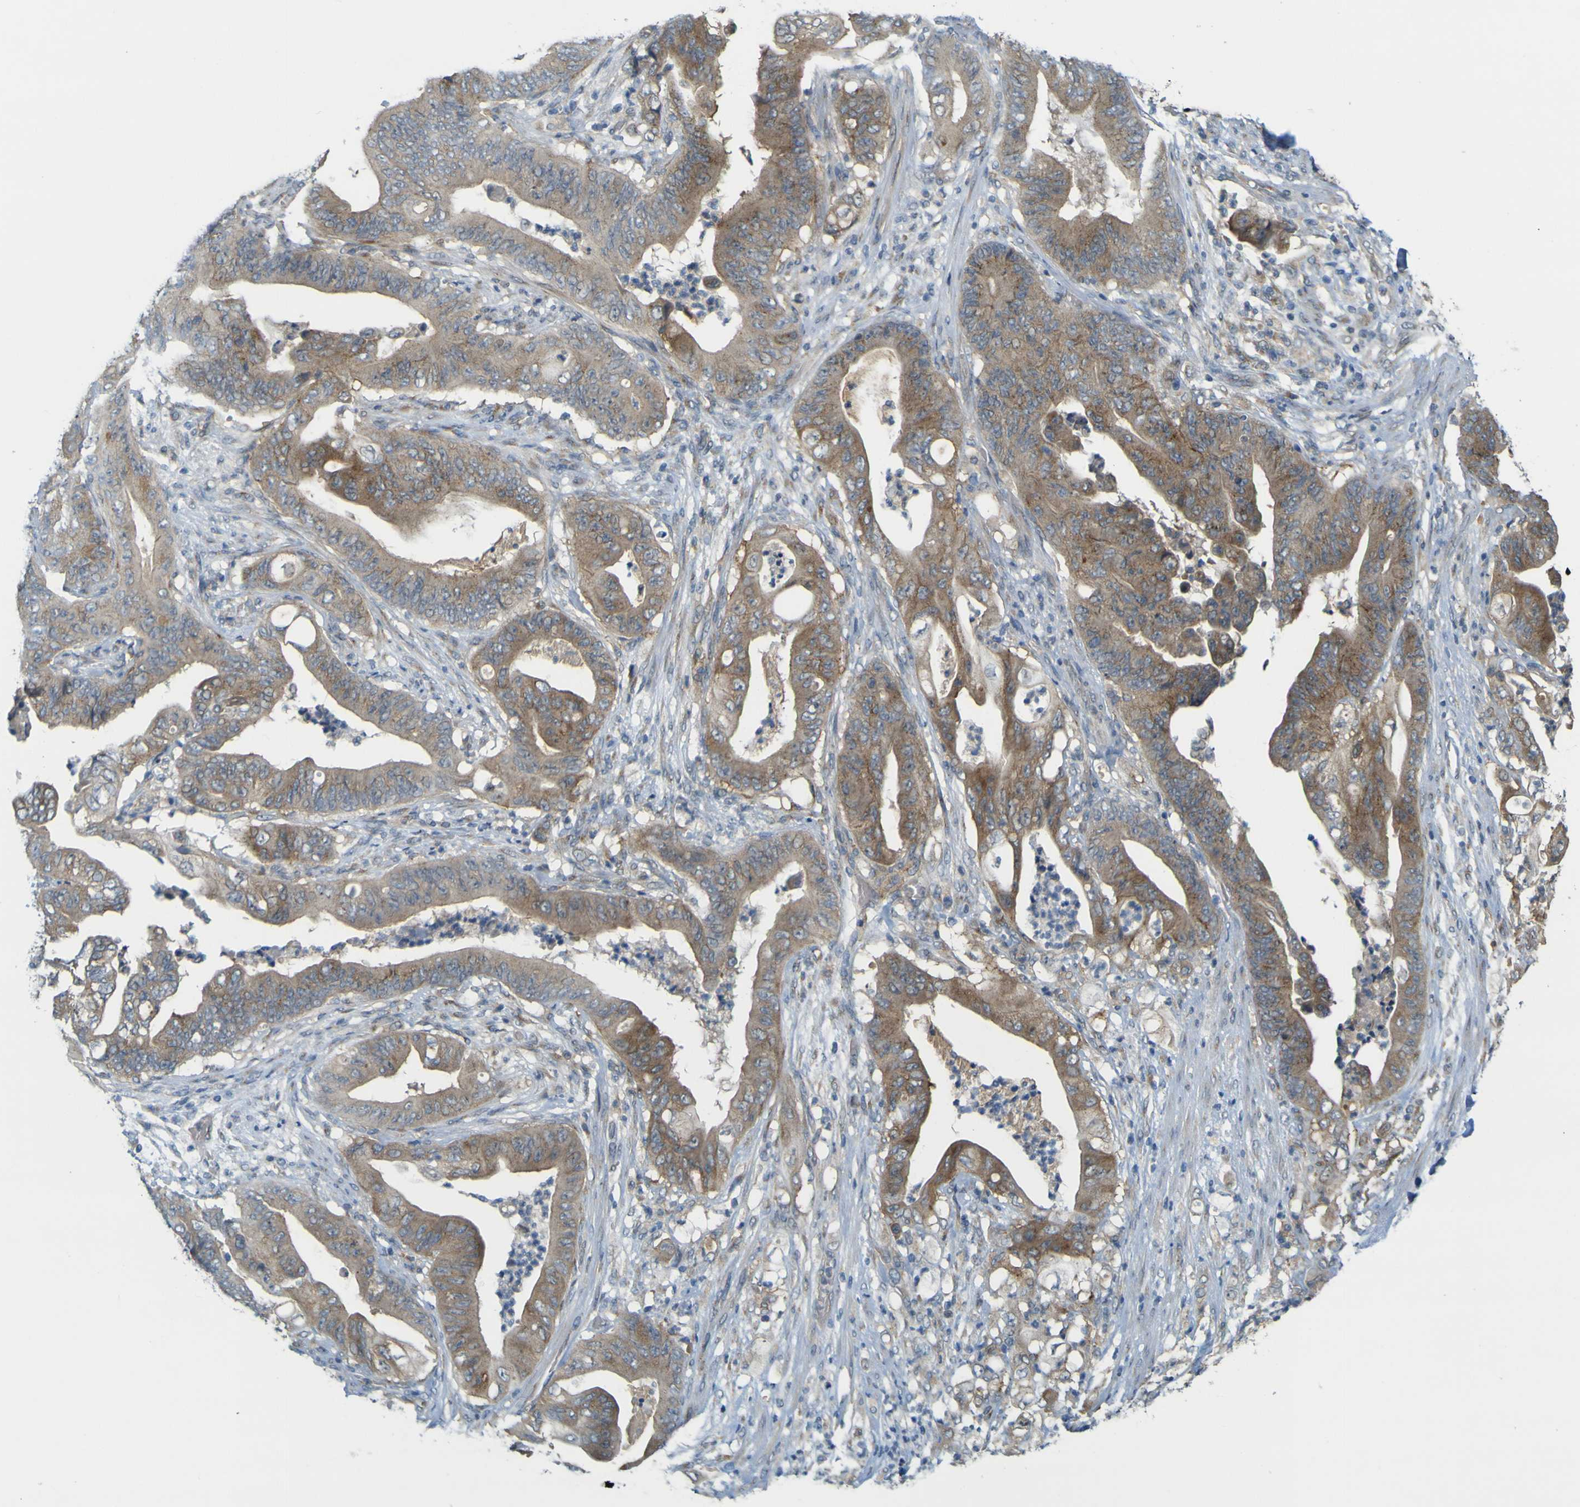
{"staining": {"intensity": "weak", "quantity": "25%-75%", "location": "cytoplasmic/membranous"}, "tissue": "stomach cancer", "cell_type": "Tumor cells", "image_type": "cancer", "snomed": [{"axis": "morphology", "description": "Adenocarcinoma, NOS"}, {"axis": "topography", "description": "Stomach"}], "caption": "There is low levels of weak cytoplasmic/membranous expression in tumor cells of stomach cancer (adenocarcinoma), as demonstrated by immunohistochemical staining (brown color).", "gene": "IGF2R", "patient": {"sex": "female", "age": 73}}